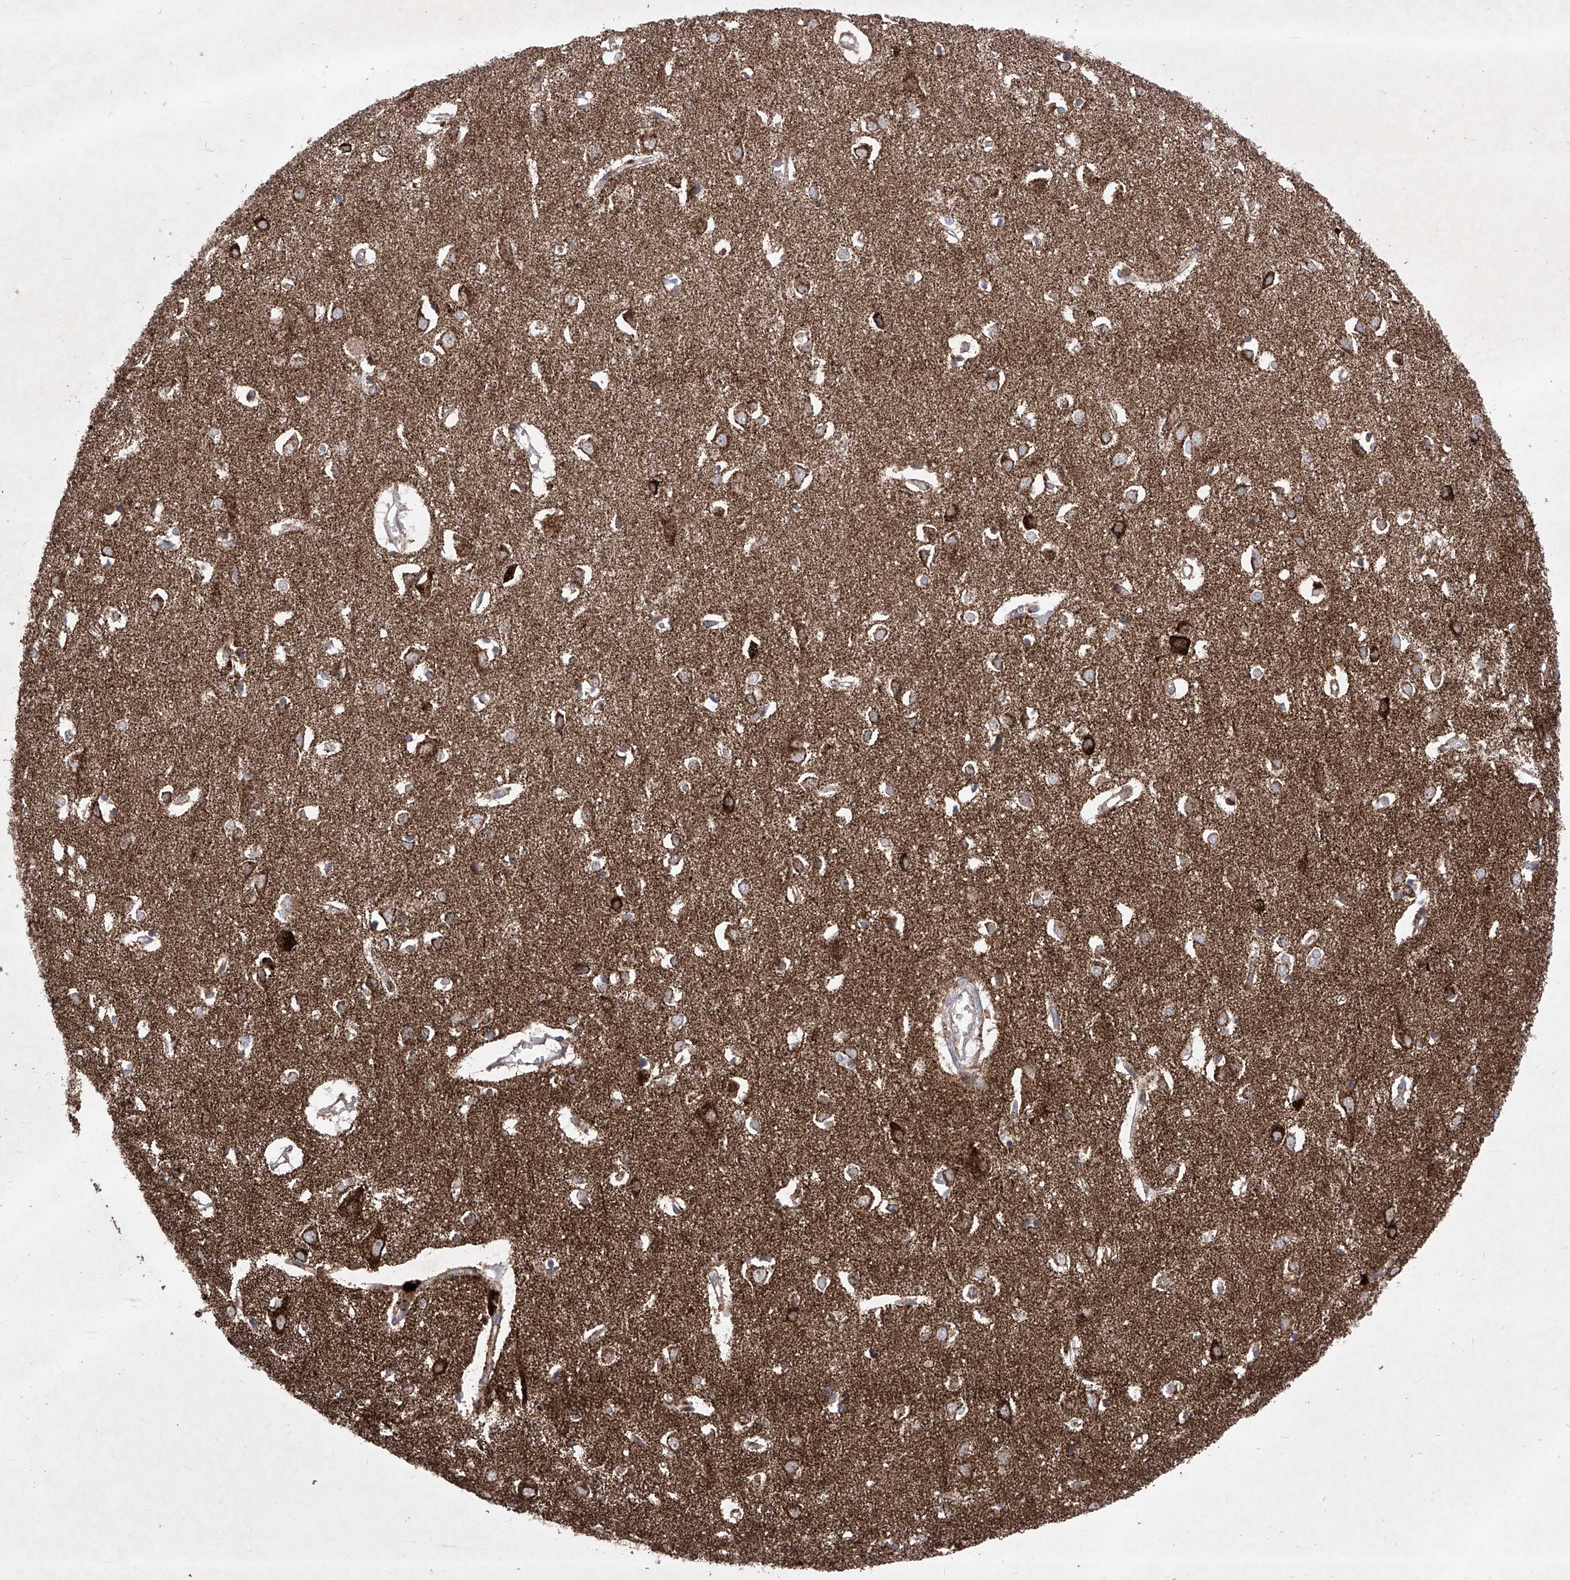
{"staining": {"intensity": "weak", "quantity": "25%-75%", "location": "cytoplasmic/membranous"}, "tissue": "cerebral cortex", "cell_type": "Endothelial cells", "image_type": "normal", "snomed": [{"axis": "morphology", "description": "Normal tissue, NOS"}, {"axis": "topography", "description": "Cerebral cortex"}], "caption": "Human cerebral cortex stained for a protein (brown) demonstrates weak cytoplasmic/membranous positive positivity in approximately 25%-75% of endothelial cells.", "gene": "SEMA6A", "patient": {"sex": "female", "age": 64}}